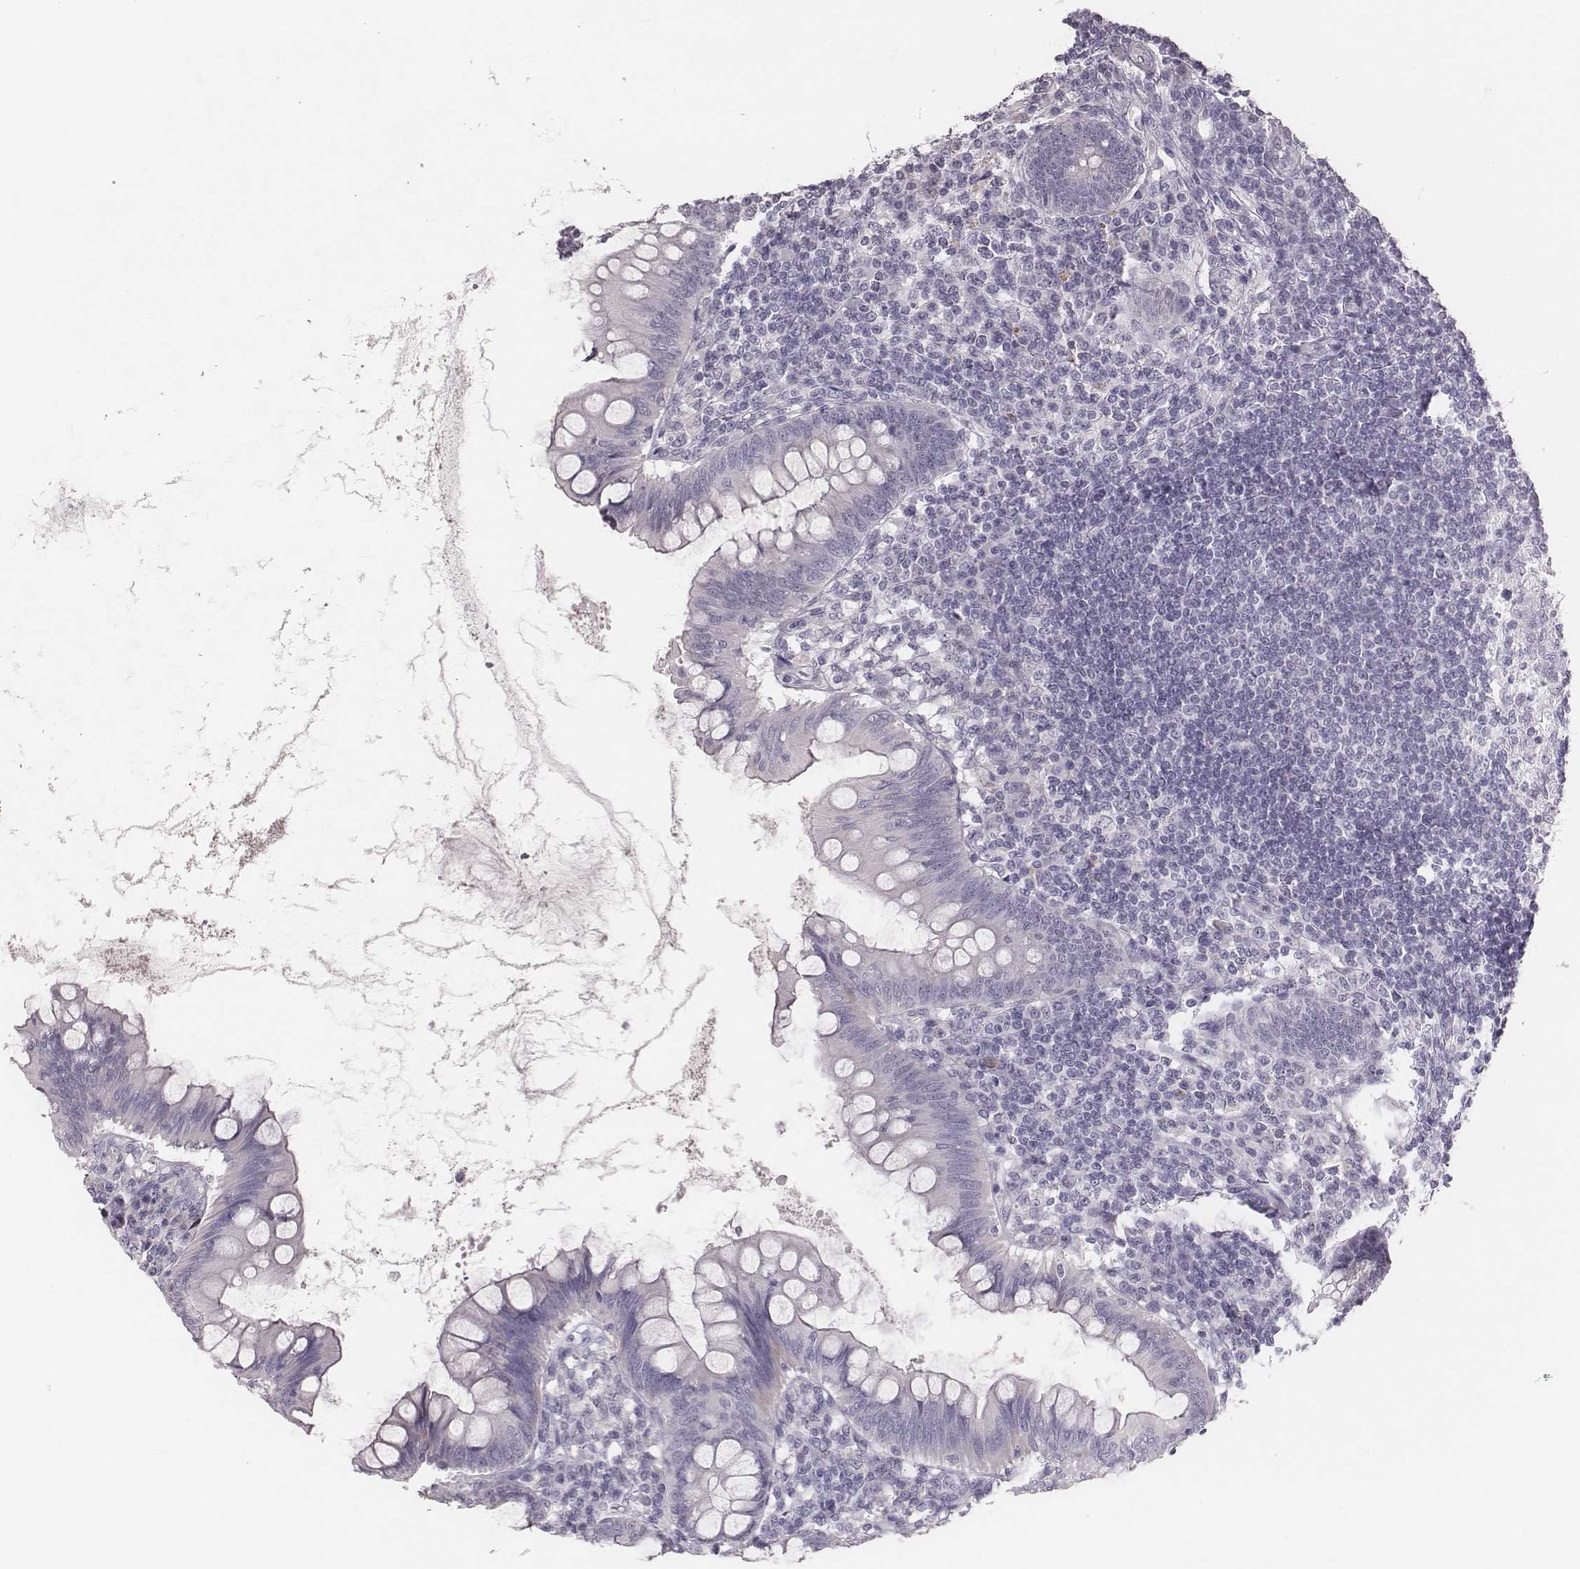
{"staining": {"intensity": "negative", "quantity": "none", "location": "none"}, "tissue": "appendix", "cell_type": "Glandular cells", "image_type": "normal", "snomed": [{"axis": "morphology", "description": "Normal tissue, NOS"}, {"axis": "topography", "description": "Appendix"}], "caption": "This is an immunohistochemistry photomicrograph of benign appendix. There is no staining in glandular cells.", "gene": "ADGRF4", "patient": {"sex": "female", "age": 57}}